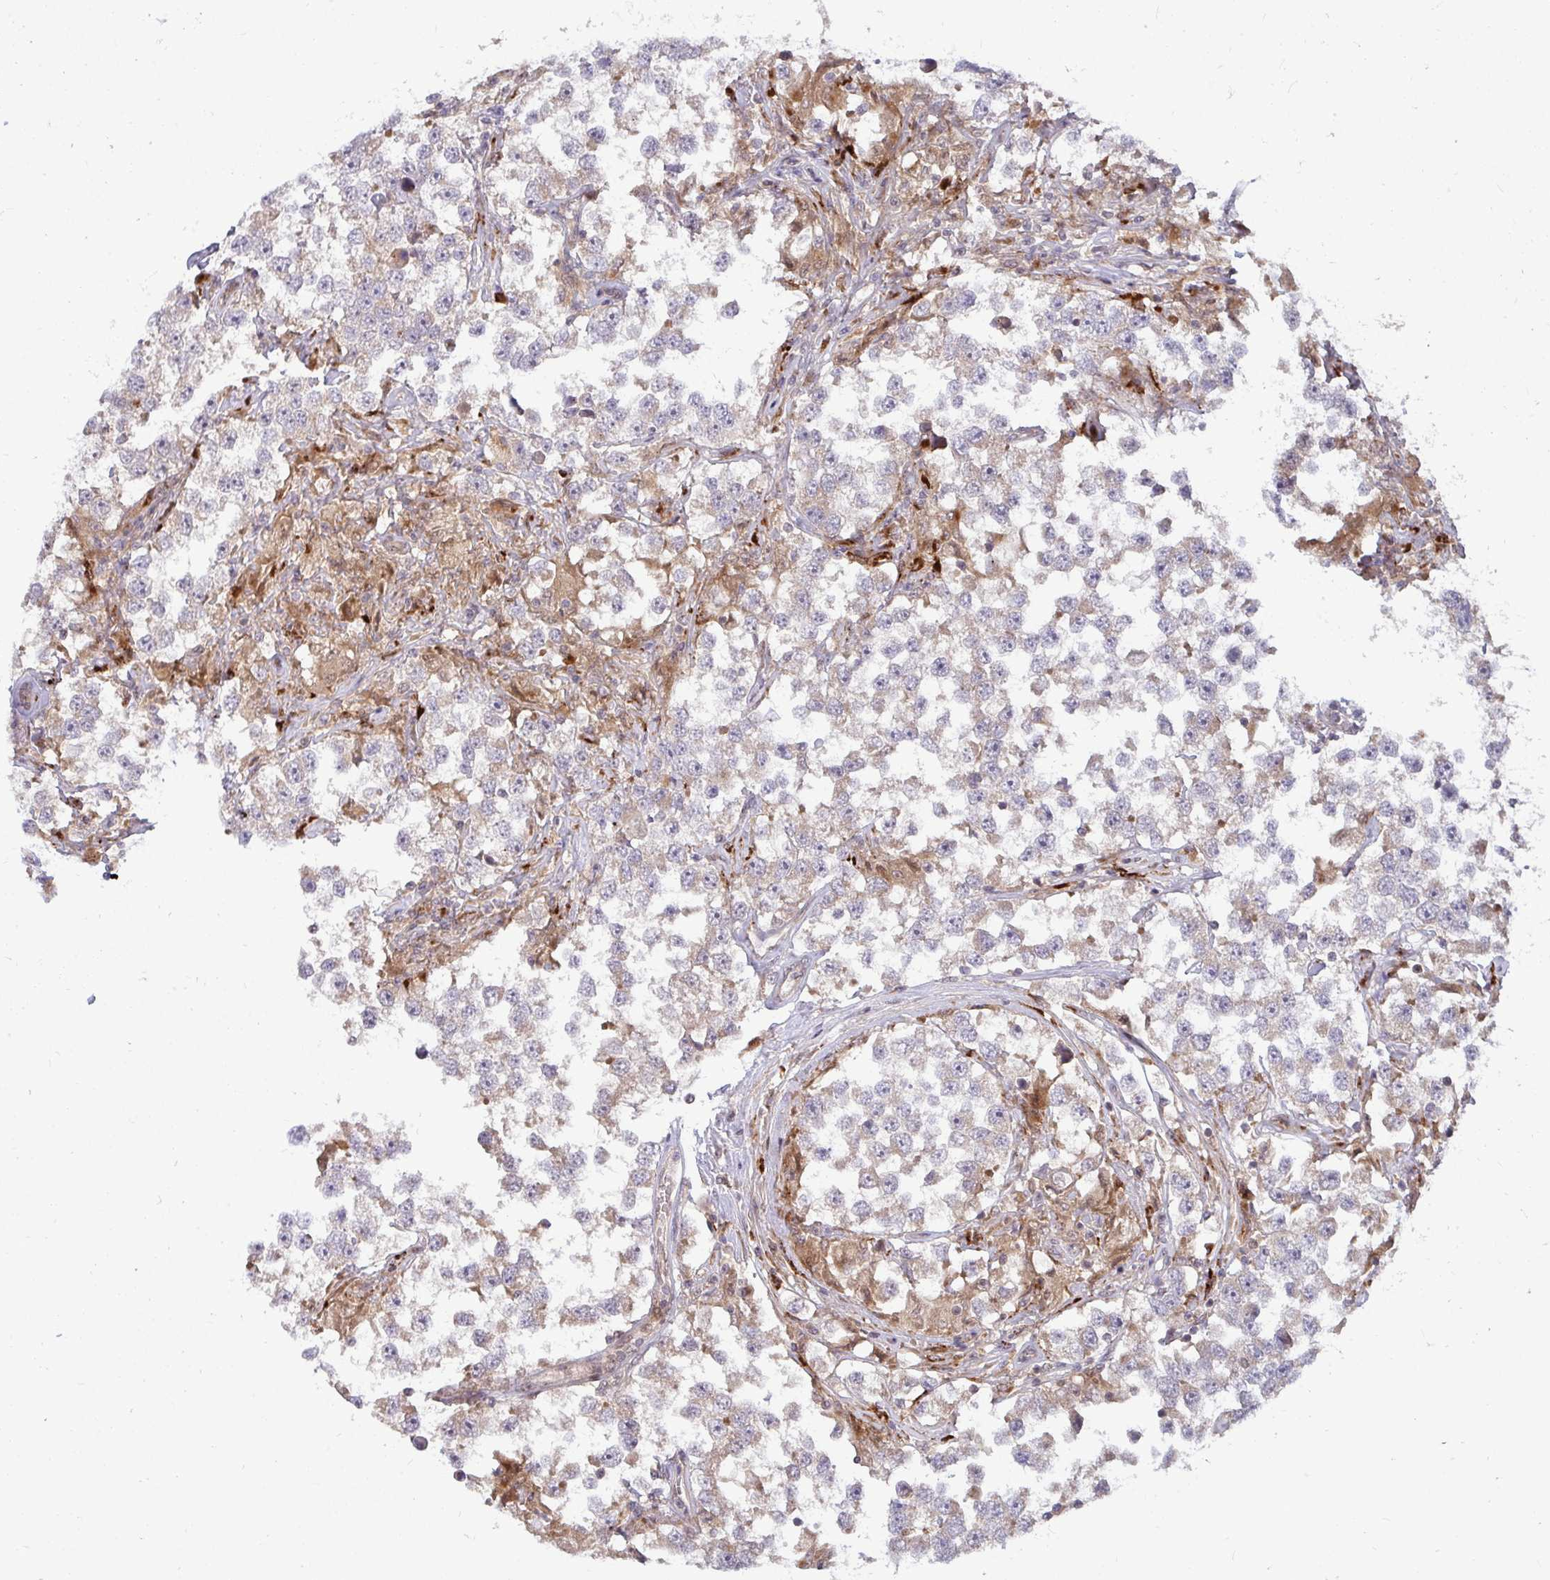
{"staining": {"intensity": "weak", "quantity": "25%-75%", "location": "cytoplasmic/membranous"}, "tissue": "testis cancer", "cell_type": "Tumor cells", "image_type": "cancer", "snomed": [{"axis": "morphology", "description": "Seminoma, NOS"}, {"axis": "topography", "description": "Testis"}], "caption": "Testis cancer (seminoma) stained with a protein marker demonstrates weak staining in tumor cells.", "gene": "TRIM44", "patient": {"sex": "male", "age": 46}}